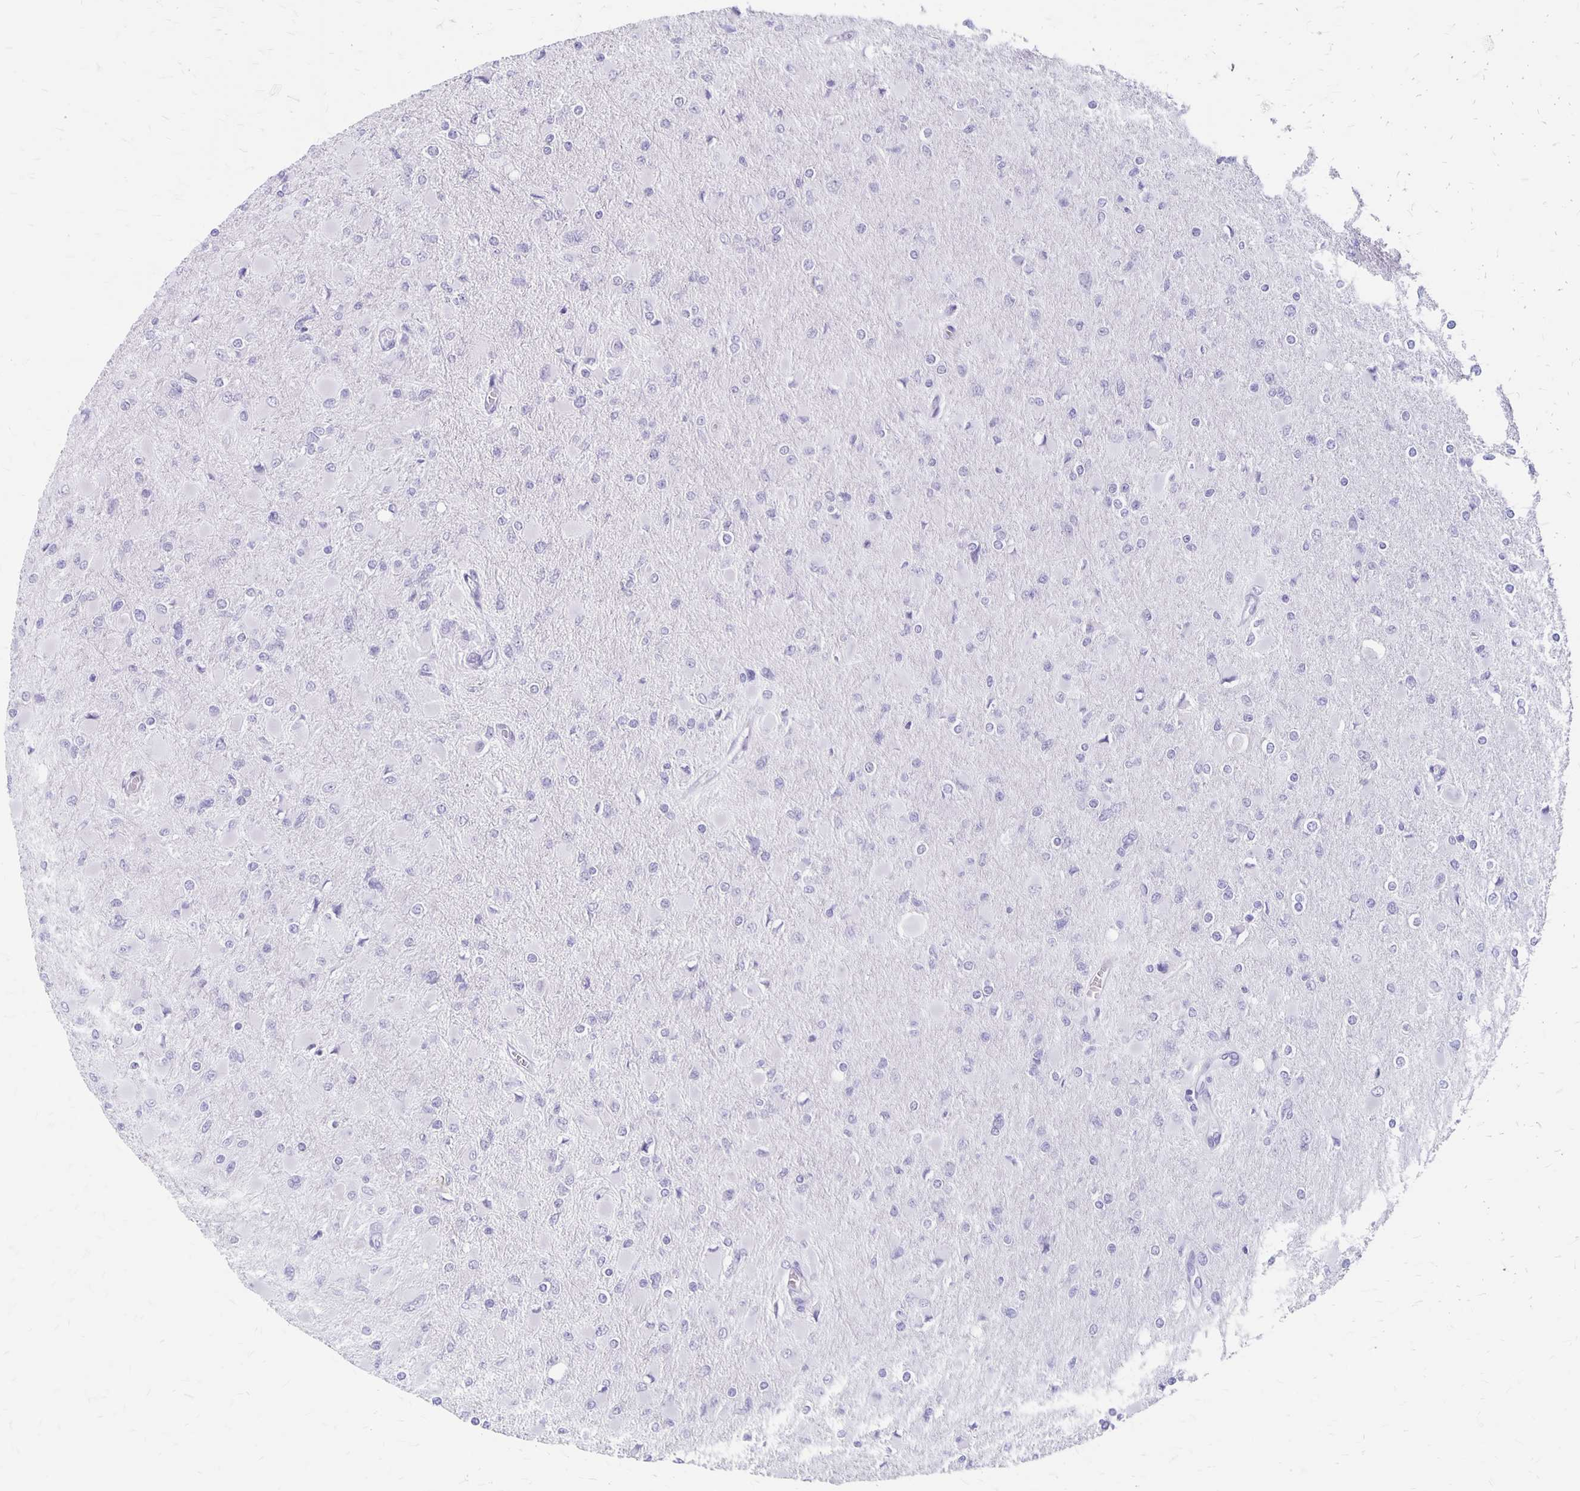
{"staining": {"intensity": "negative", "quantity": "none", "location": "none"}, "tissue": "glioma", "cell_type": "Tumor cells", "image_type": "cancer", "snomed": [{"axis": "morphology", "description": "Glioma, malignant, High grade"}, {"axis": "topography", "description": "Cerebral cortex"}], "caption": "This image is of glioma stained with immunohistochemistry (IHC) to label a protein in brown with the nuclei are counter-stained blue. There is no expression in tumor cells.", "gene": "MAGEC2", "patient": {"sex": "female", "age": 36}}